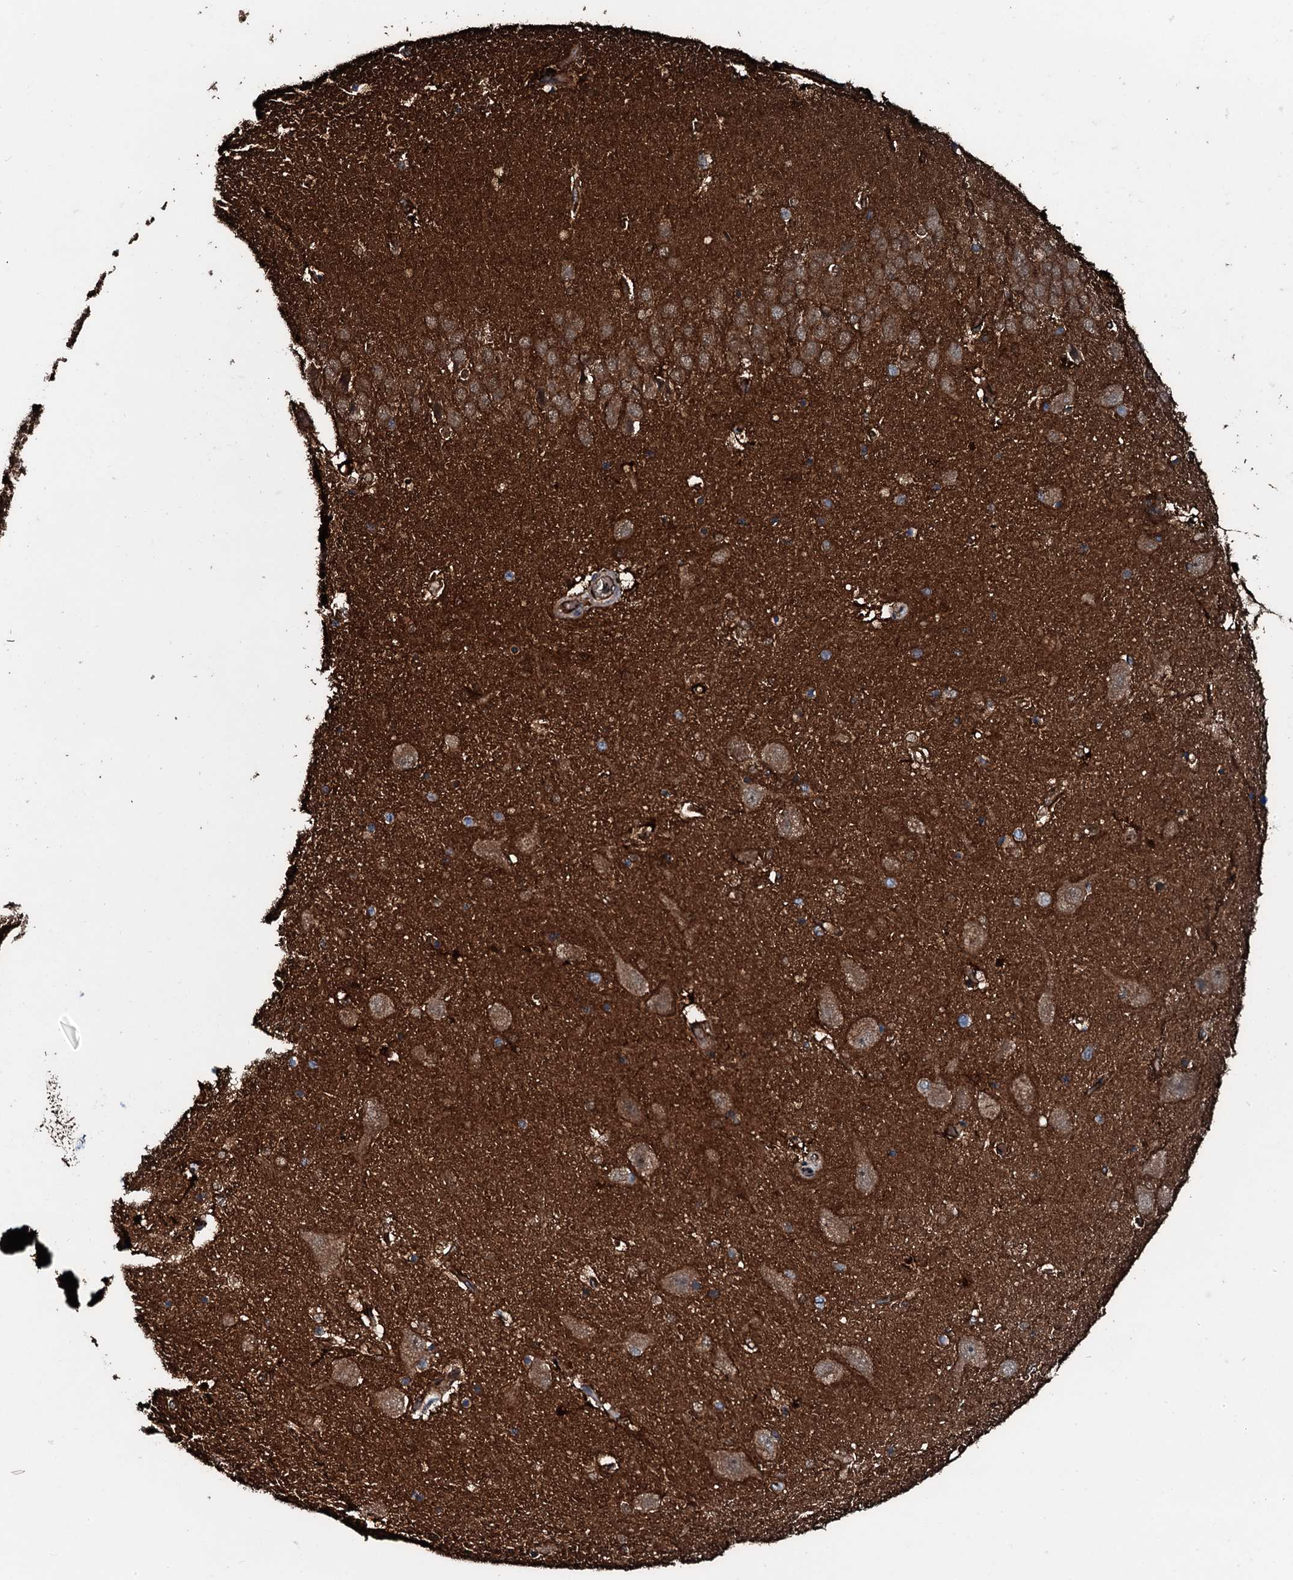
{"staining": {"intensity": "moderate", "quantity": ">75%", "location": "cytoplasmic/membranous"}, "tissue": "hippocampus", "cell_type": "Glial cells", "image_type": "normal", "snomed": [{"axis": "morphology", "description": "Normal tissue, NOS"}, {"axis": "topography", "description": "Hippocampus"}], "caption": "Immunohistochemistry micrograph of benign hippocampus: human hippocampus stained using immunohistochemistry (IHC) shows medium levels of moderate protein expression localized specifically in the cytoplasmic/membranous of glial cells, appearing as a cytoplasmic/membranous brown color.", "gene": "TRIM7", "patient": {"sex": "female", "age": 52}}